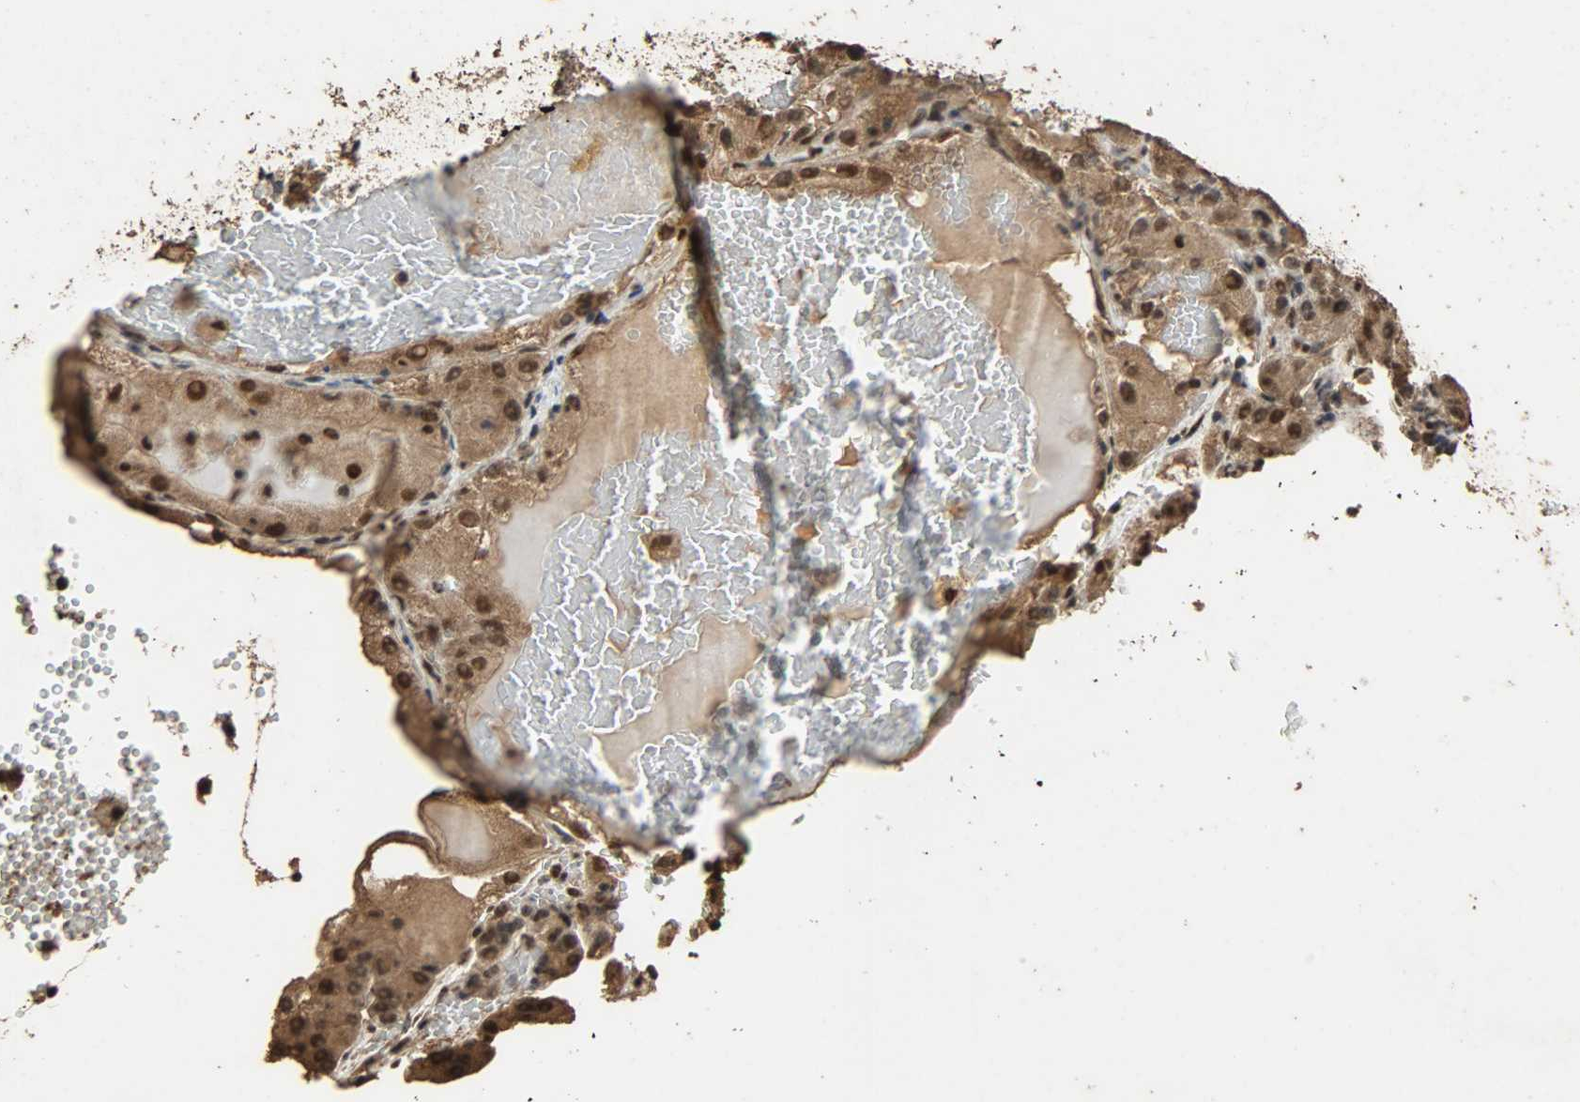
{"staining": {"intensity": "moderate", "quantity": ">75%", "location": "nuclear"}, "tissue": "renal cancer", "cell_type": "Tumor cells", "image_type": "cancer", "snomed": [{"axis": "morphology", "description": "Normal tissue, NOS"}, {"axis": "morphology", "description": "Adenocarcinoma, NOS"}, {"axis": "topography", "description": "Kidney"}], "caption": "Immunohistochemistry (DAB (3,3'-diaminobenzidine)) staining of human renal adenocarcinoma shows moderate nuclear protein staining in about >75% of tumor cells.", "gene": "CCNT2", "patient": {"sex": "male", "age": 61}}